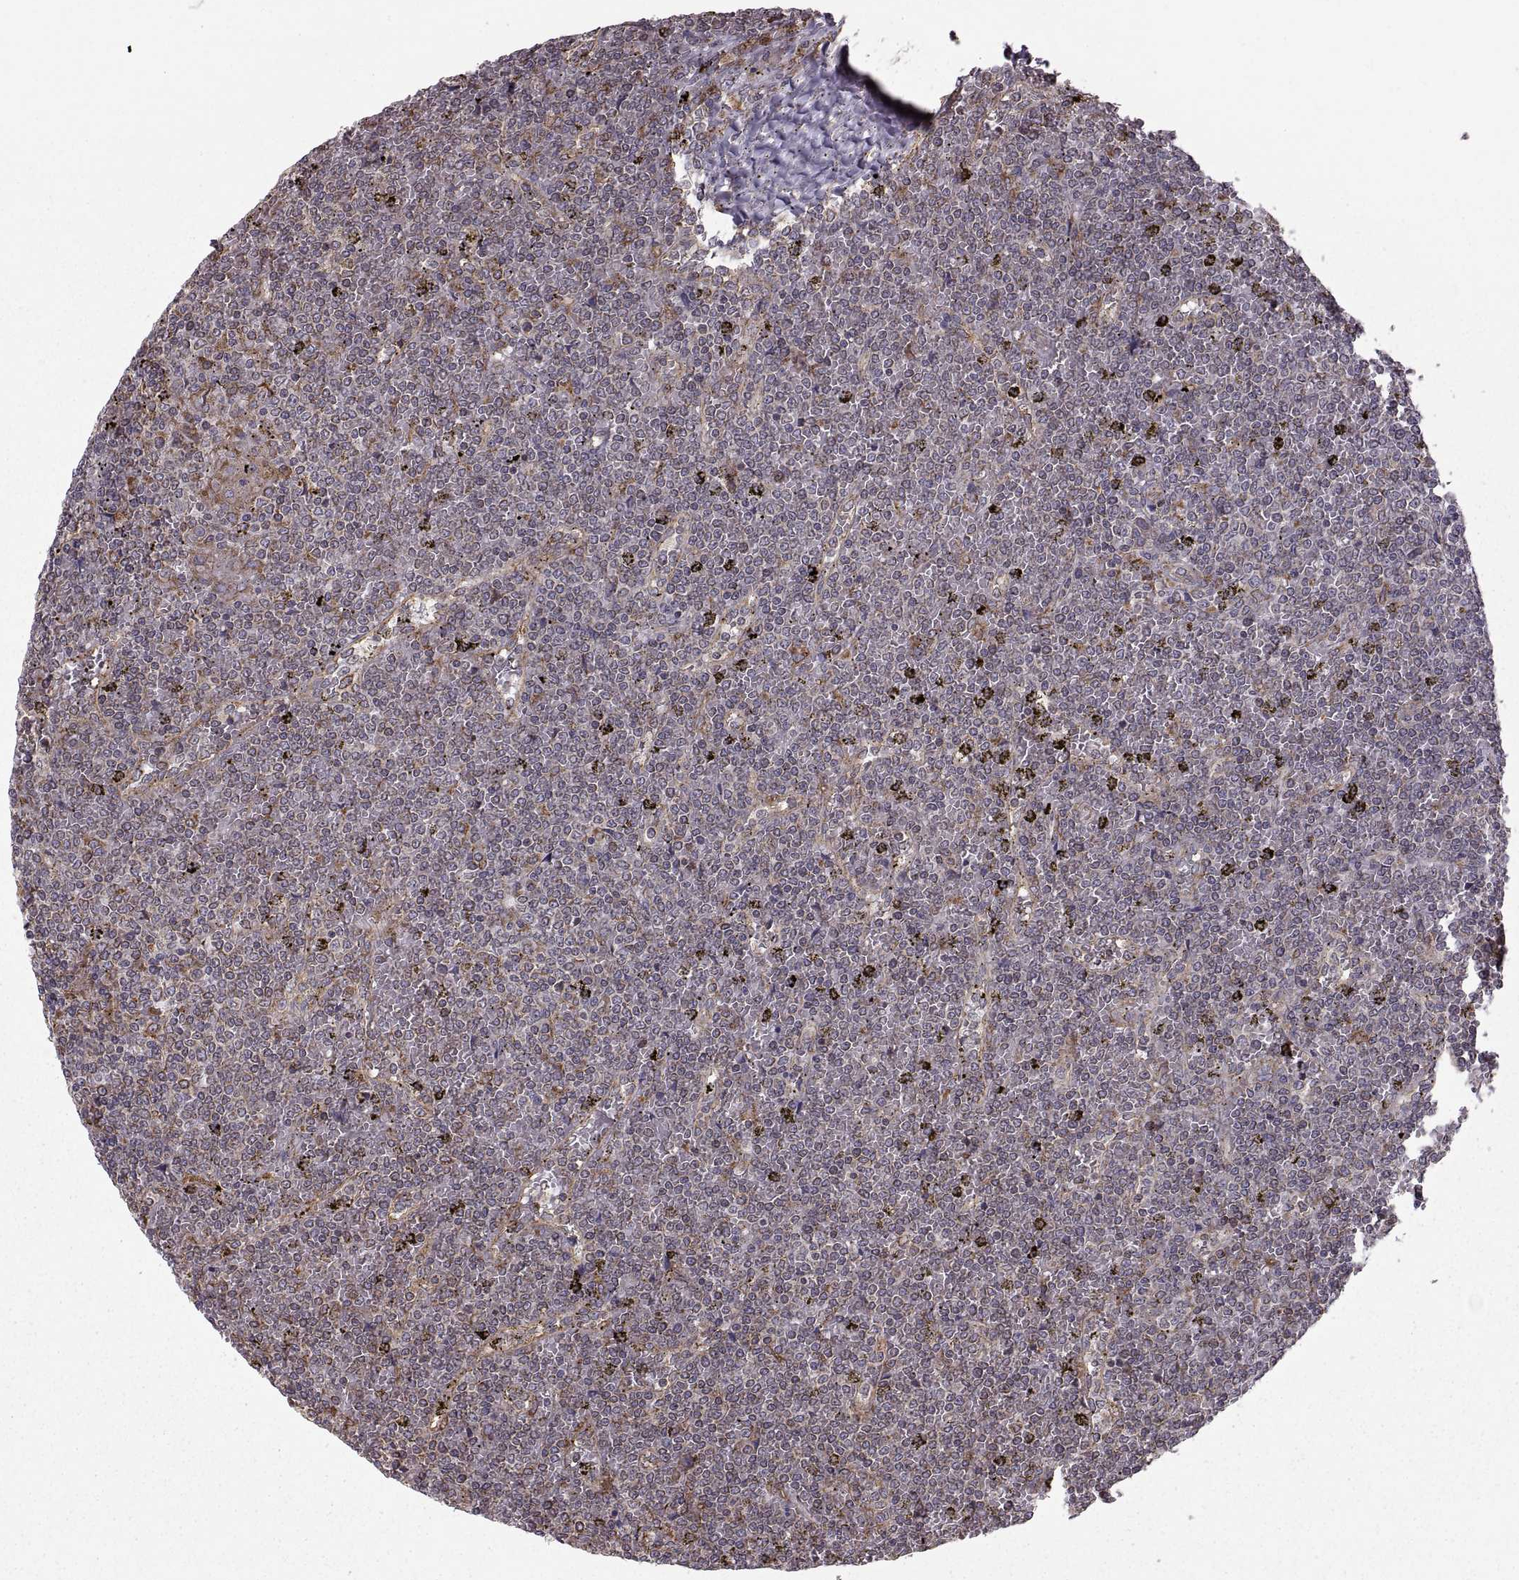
{"staining": {"intensity": "negative", "quantity": "none", "location": "none"}, "tissue": "lymphoma", "cell_type": "Tumor cells", "image_type": "cancer", "snomed": [{"axis": "morphology", "description": "Malignant lymphoma, non-Hodgkin's type, Low grade"}, {"axis": "topography", "description": "Spleen"}], "caption": "This is a micrograph of IHC staining of low-grade malignant lymphoma, non-Hodgkin's type, which shows no positivity in tumor cells.", "gene": "PDIA3", "patient": {"sex": "female", "age": 19}}